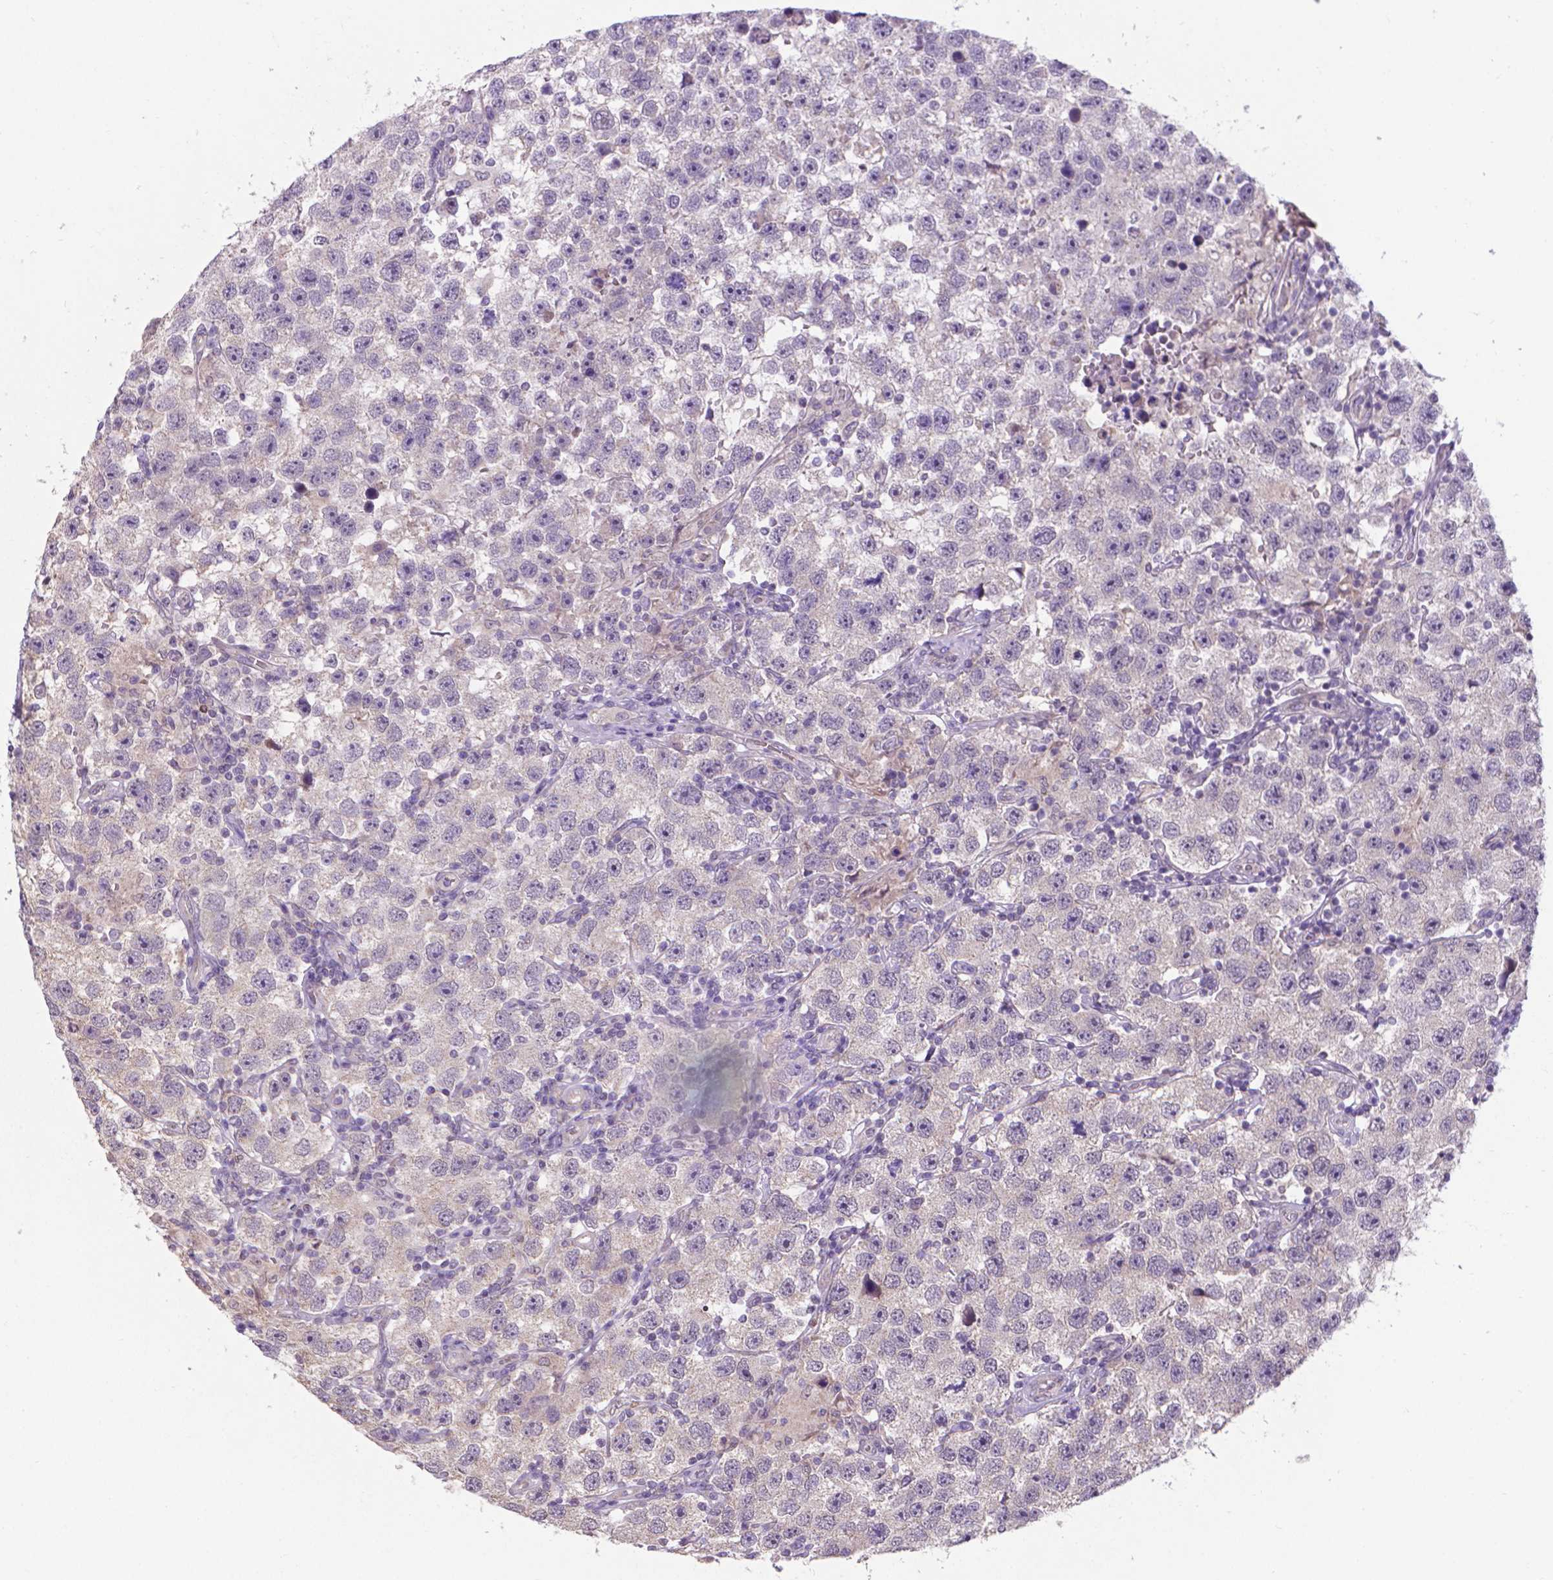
{"staining": {"intensity": "negative", "quantity": "none", "location": "none"}, "tissue": "testis cancer", "cell_type": "Tumor cells", "image_type": "cancer", "snomed": [{"axis": "morphology", "description": "Seminoma, NOS"}, {"axis": "topography", "description": "Testis"}], "caption": "Protein analysis of testis cancer (seminoma) demonstrates no significant positivity in tumor cells.", "gene": "GPR63", "patient": {"sex": "male", "age": 26}}